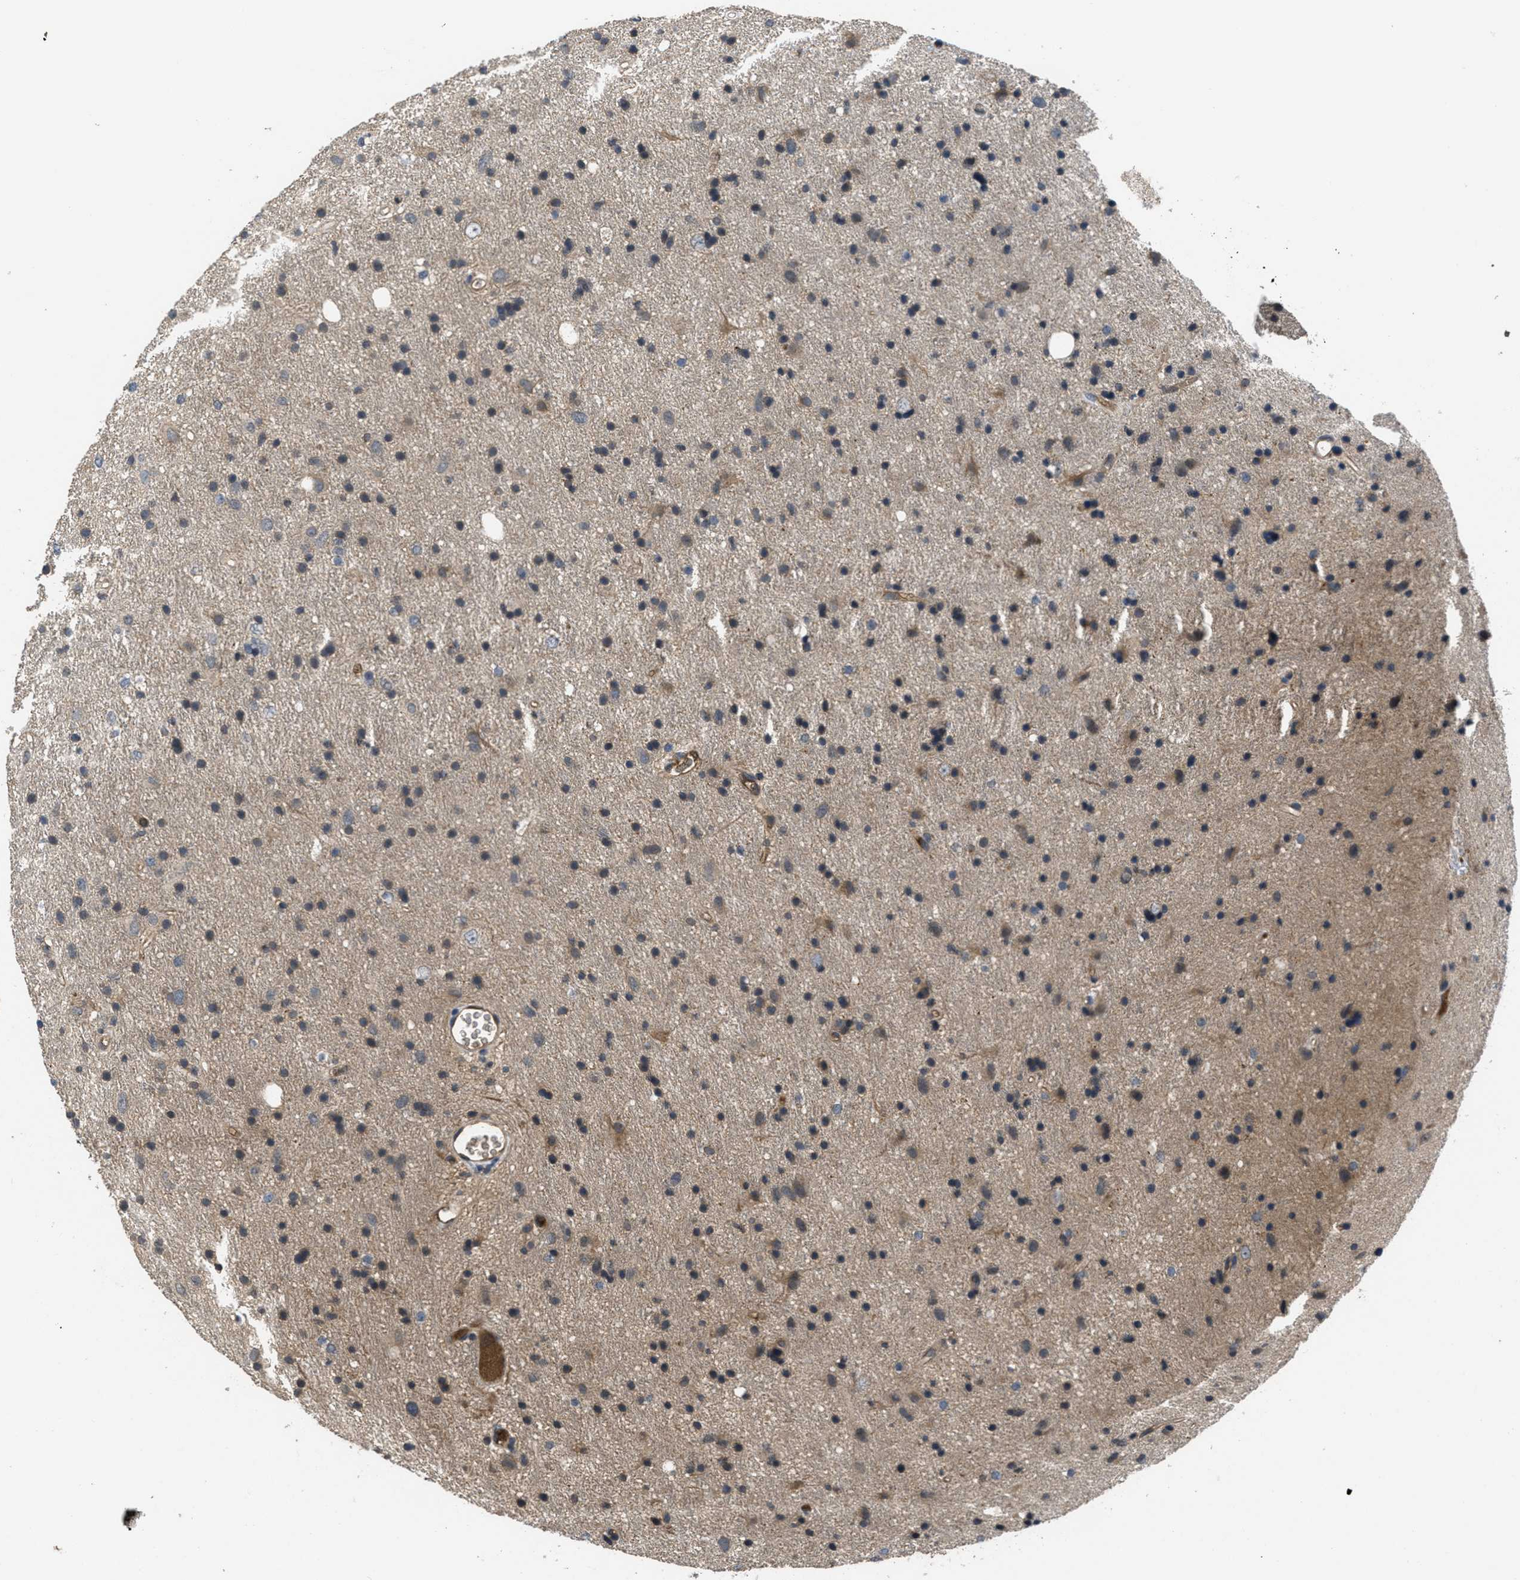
{"staining": {"intensity": "weak", "quantity": "25%-75%", "location": "cytoplasmic/membranous"}, "tissue": "glioma", "cell_type": "Tumor cells", "image_type": "cancer", "snomed": [{"axis": "morphology", "description": "Glioma, malignant, Low grade"}, {"axis": "topography", "description": "Brain"}], "caption": "Glioma tissue exhibits weak cytoplasmic/membranous staining in approximately 25%-75% of tumor cells, visualized by immunohistochemistry. (IHC, brightfield microscopy, high magnification).", "gene": "ANGPT1", "patient": {"sex": "male", "age": 77}}